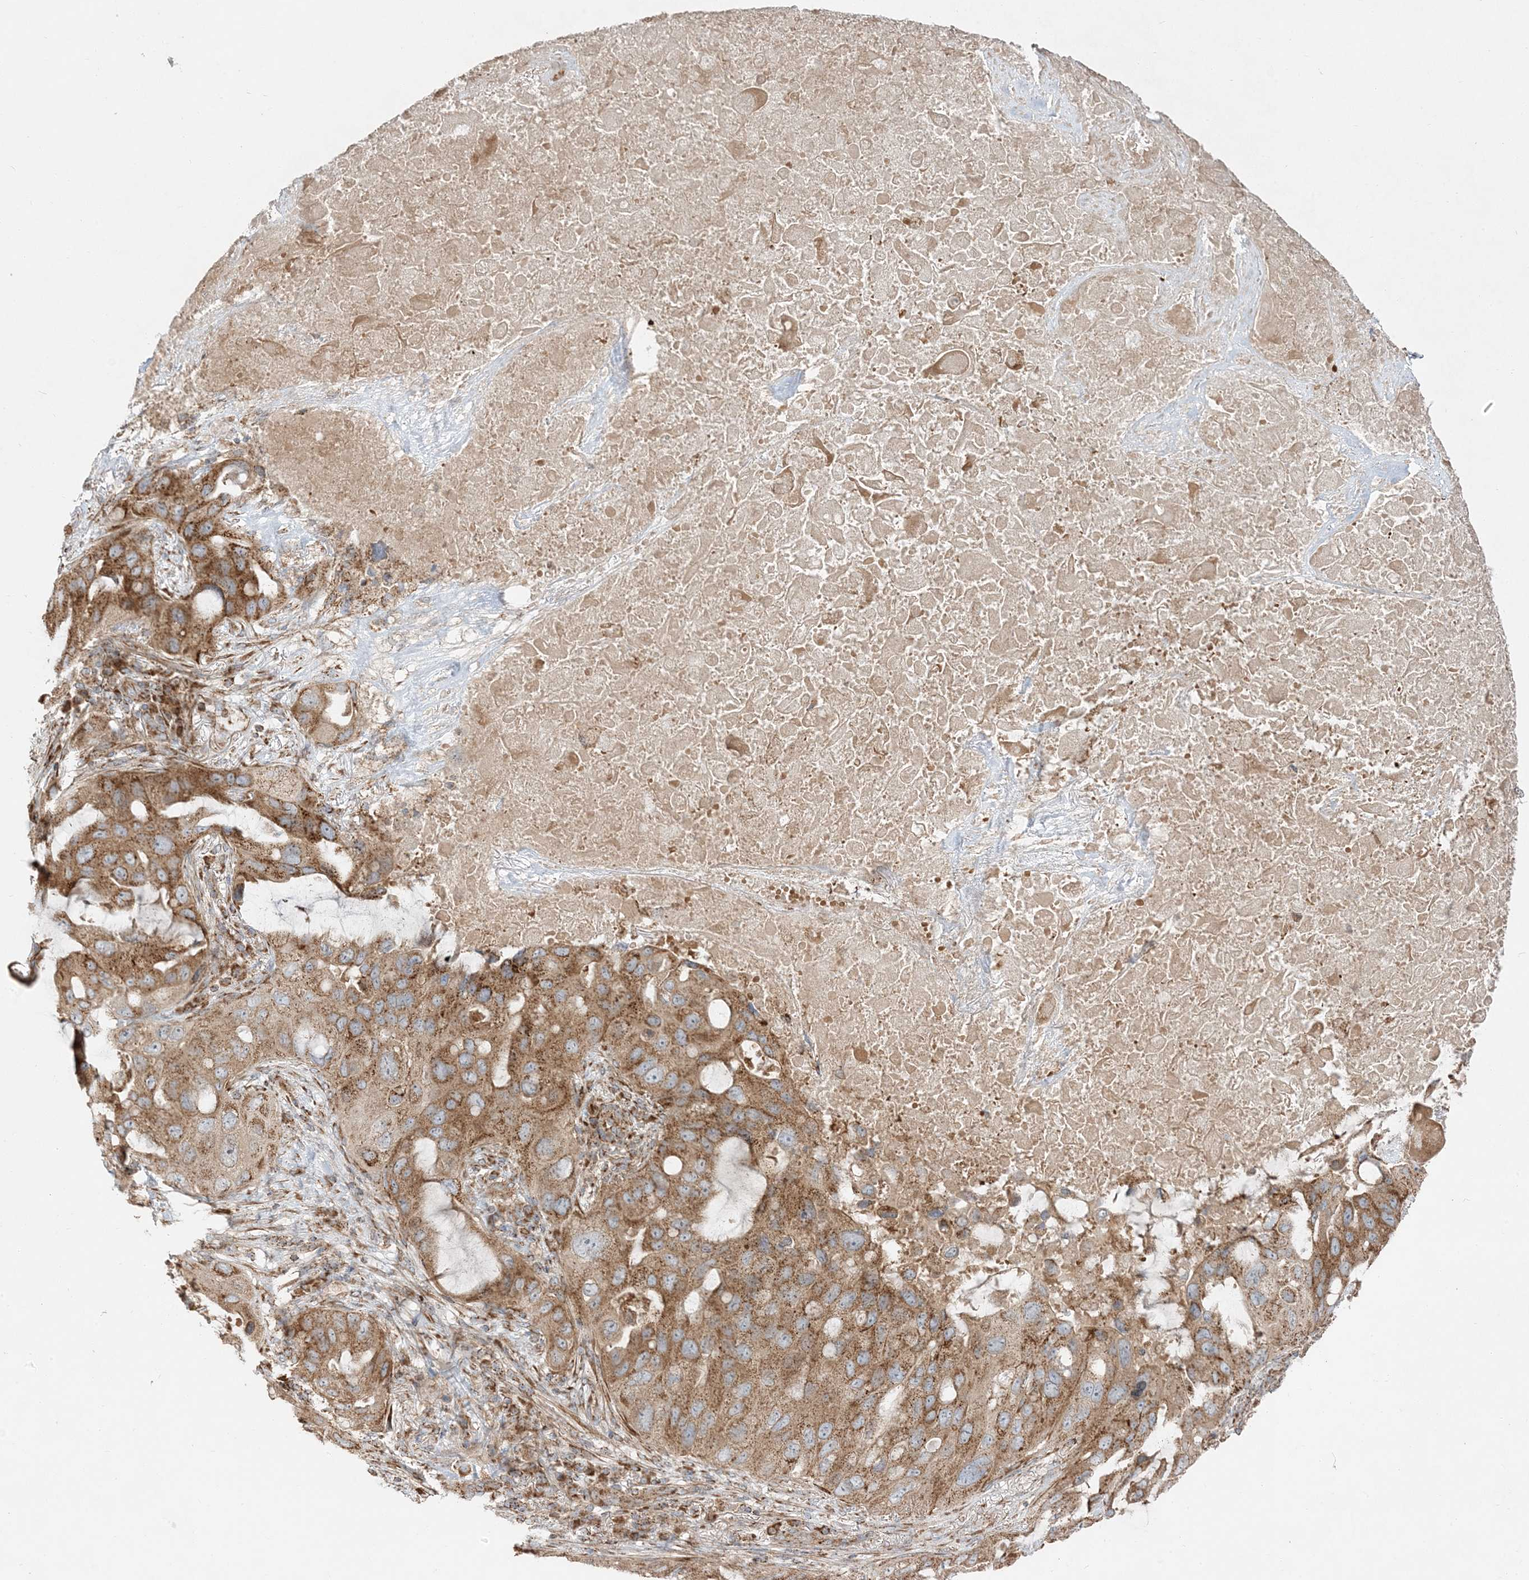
{"staining": {"intensity": "moderate", "quantity": ">75%", "location": "cytoplasmic/membranous"}, "tissue": "lung cancer", "cell_type": "Tumor cells", "image_type": "cancer", "snomed": [{"axis": "morphology", "description": "Squamous cell carcinoma, NOS"}, {"axis": "topography", "description": "Lung"}], "caption": "Immunohistochemistry (IHC) micrograph of lung cancer (squamous cell carcinoma) stained for a protein (brown), which demonstrates medium levels of moderate cytoplasmic/membranous positivity in about >75% of tumor cells.", "gene": "AARS2", "patient": {"sex": "female", "age": 73}}